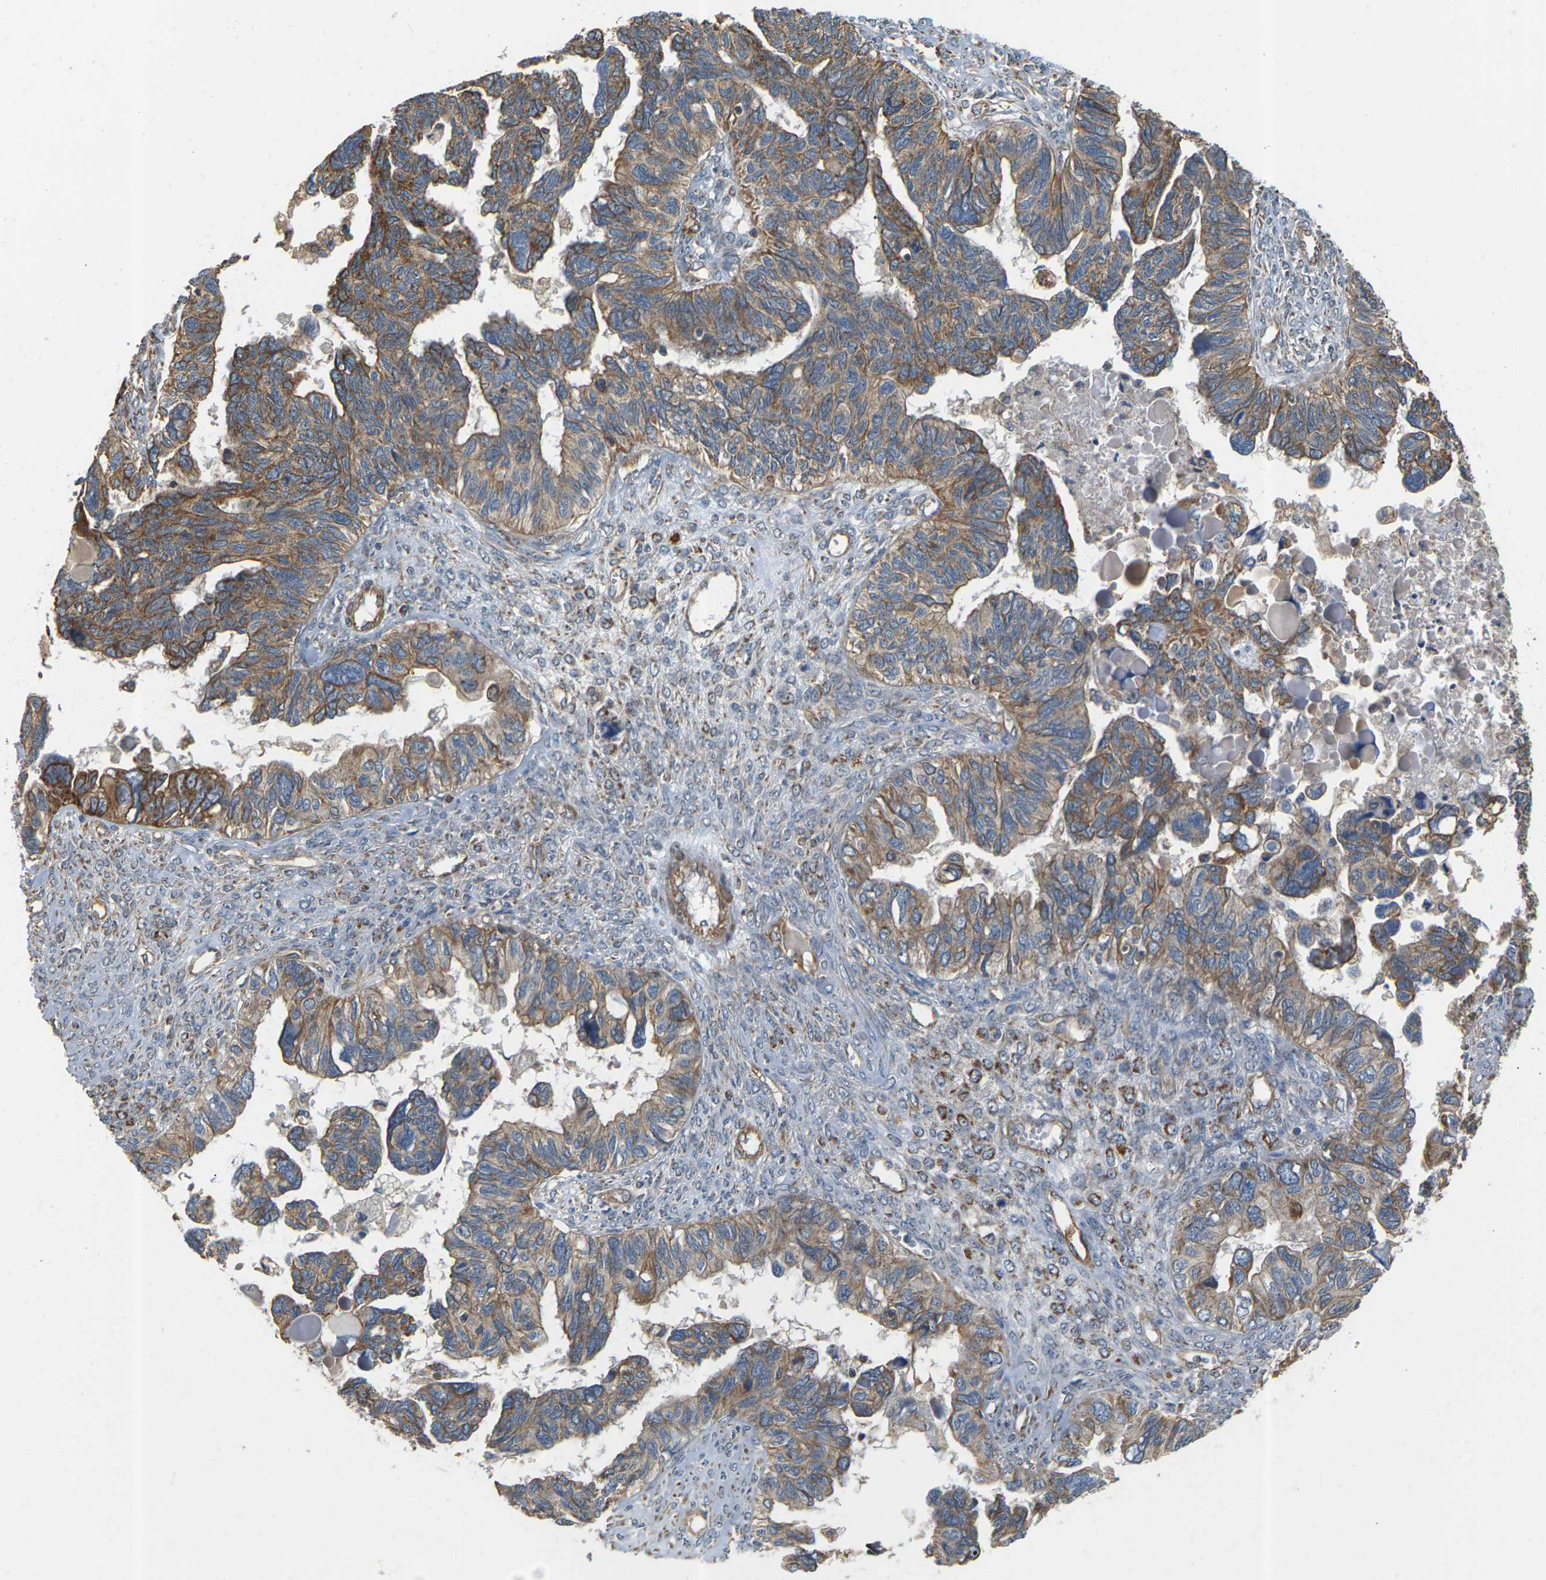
{"staining": {"intensity": "moderate", "quantity": ">75%", "location": "cytoplasmic/membranous"}, "tissue": "ovarian cancer", "cell_type": "Tumor cells", "image_type": "cancer", "snomed": [{"axis": "morphology", "description": "Cystadenocarcinoma, serous, NOS"}, {"axis": "topography", "description": "Ovary"}], "caption": "A brown stain shows moderate cytoplasmic/membranous staining of a protein in human ovarian cancer (serous cystadenocarcinoma) tumor cells. The staining was performed using DAB, with brown indicating positive protein expression. Nuclei are stained blue with hematoxylin.", "gene": "PCDHB4", "patient": {"sex": "female", "age": 79}}